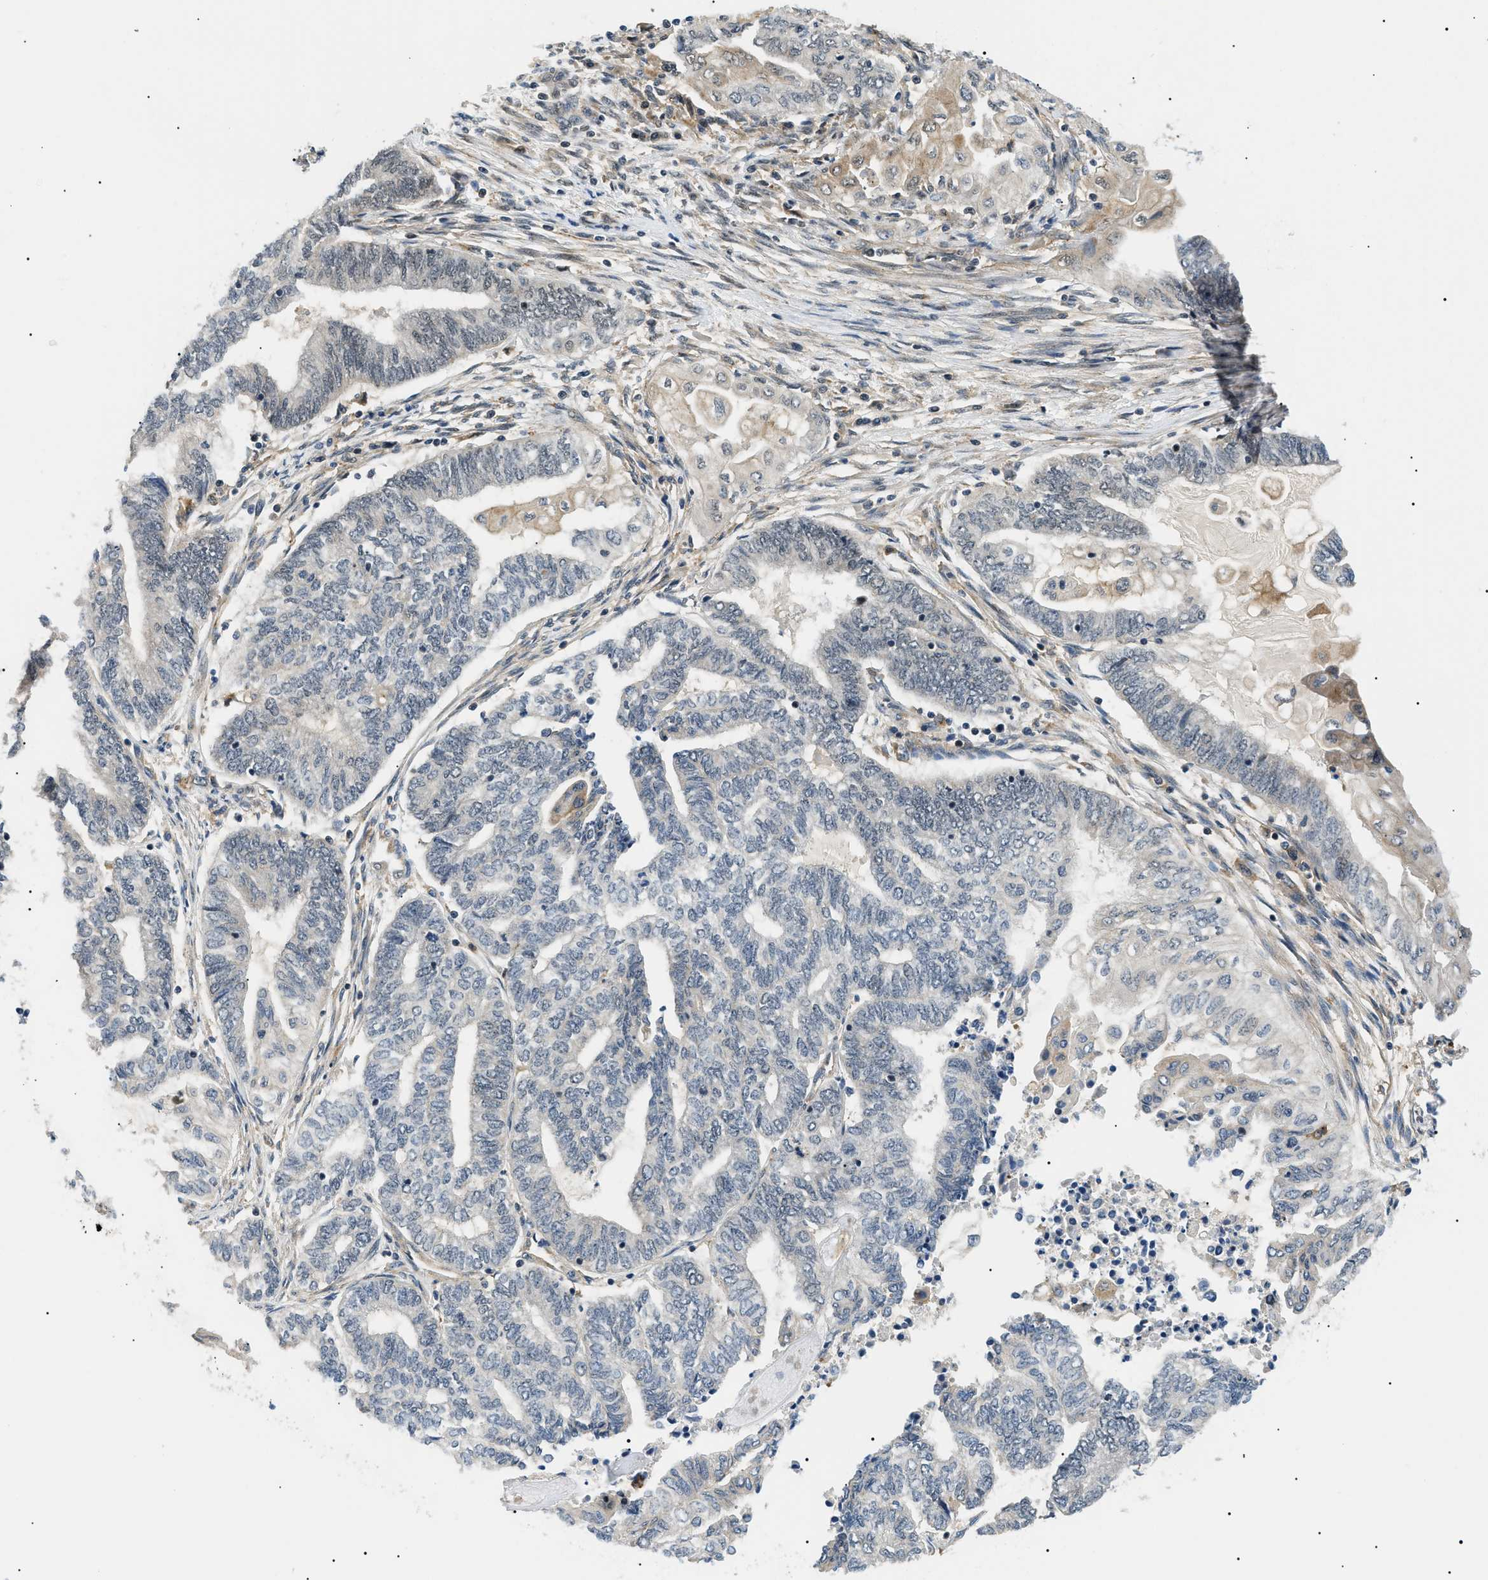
{"staining": {"intensity": "negative", "quantity": "none", "location": "none"}, "tissue": "endometrial cancer", "cell_type": "Tumor cells", "image_type": "cancer", "snomed": [{"axis": "morphology", "description": "Adenocarcinoma, NOS"}, {"axis": "topography", "description": "Uterus"}, {"axis": "topography", "description": "Endometrium"}], "caption": "This is an immunohistochemistry histopathology image of human endometrial cancer (adenocarcinoma). There is no expression in tumor cells.", "gene": "RBM15", "patient": {"sex": "female", "age": 70}}